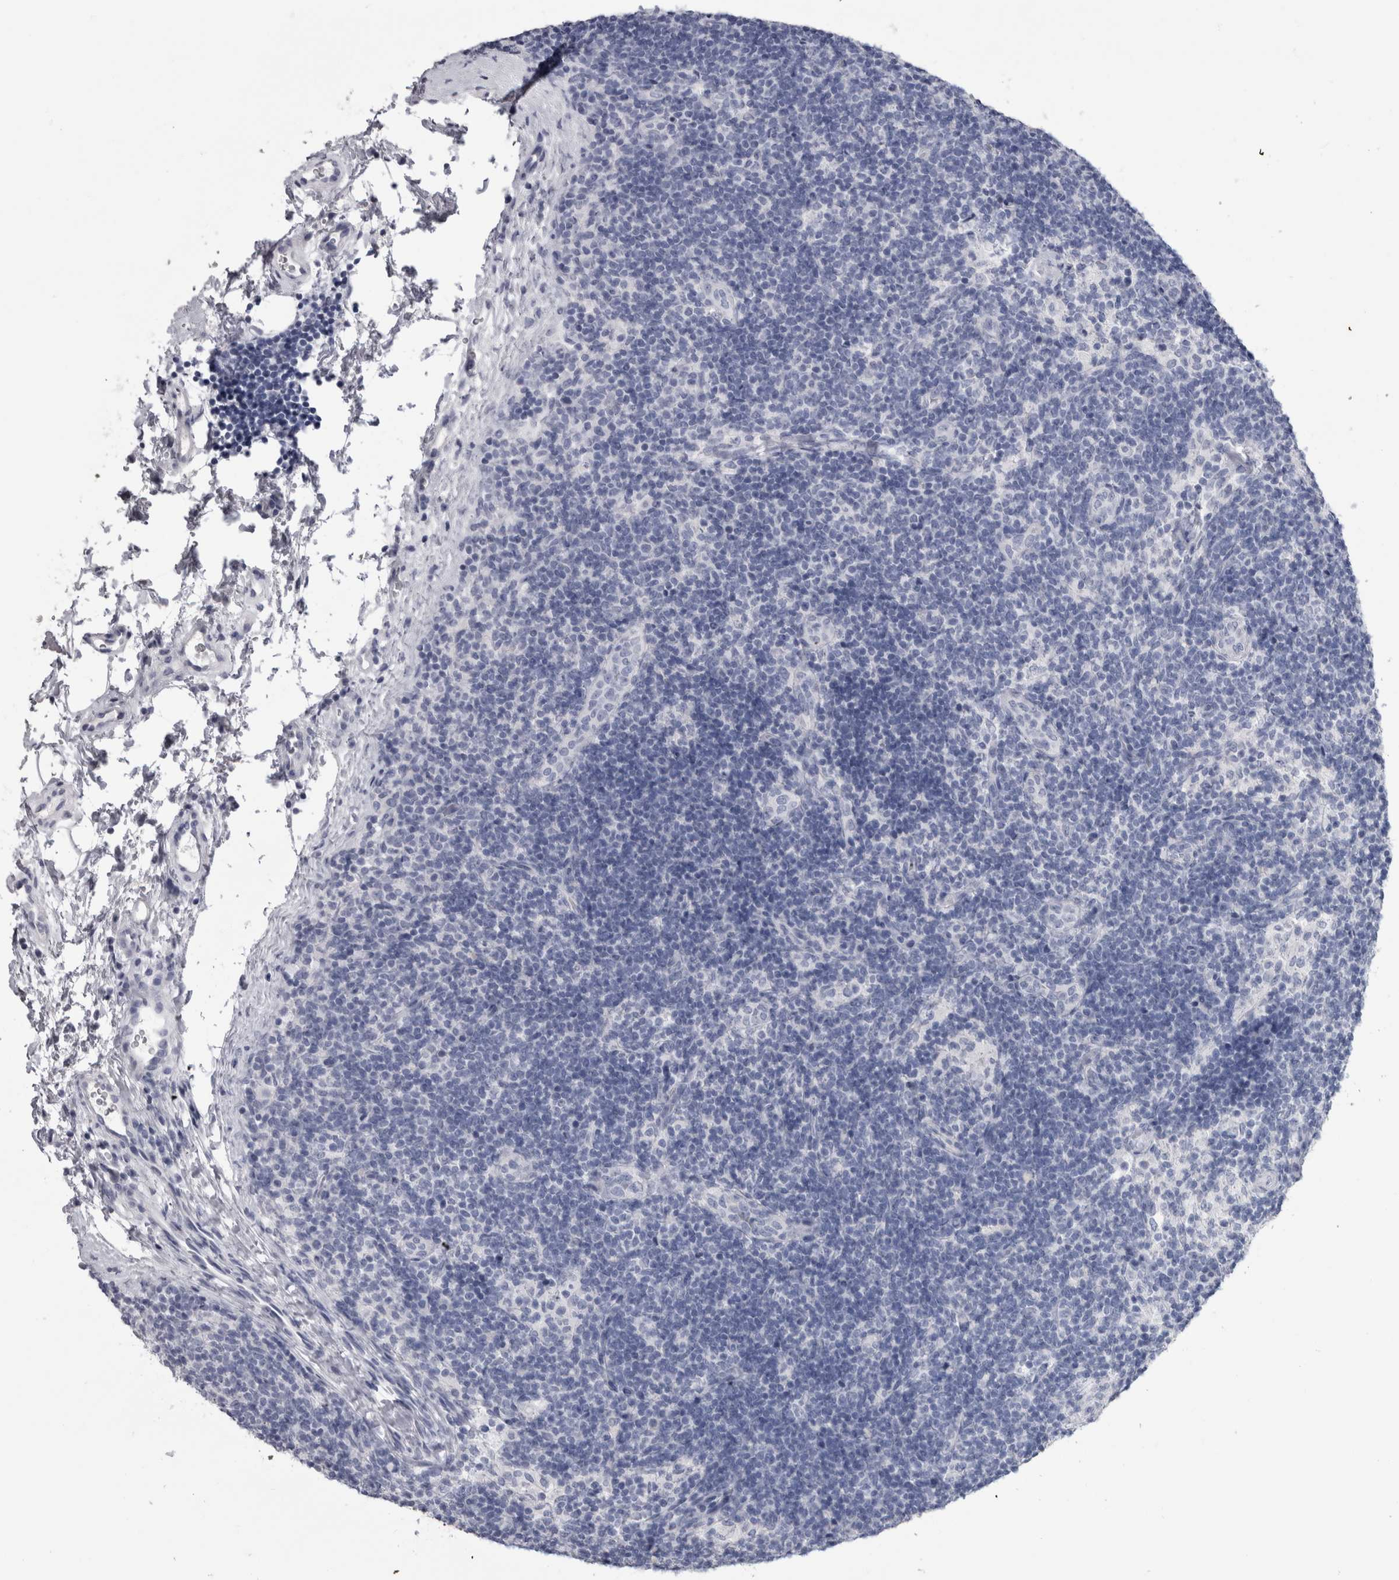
{"staining": {"intensity": "negative", "quantity": "none", "location": "none"}, "tissue": "lymph node", "cell_type": "Germinal center cells", "image_type": "normal", "snomed": [{"axis": "morphology", "description": "Normal tissue, NOS"}, {"axis": "topography", "description": "Lymph node"}], "caption": "The micrograph shows no staining of germinal center cells in normal lymph node.", "gene": "PTH", "patient": {"sex": "female", "age": 22}}